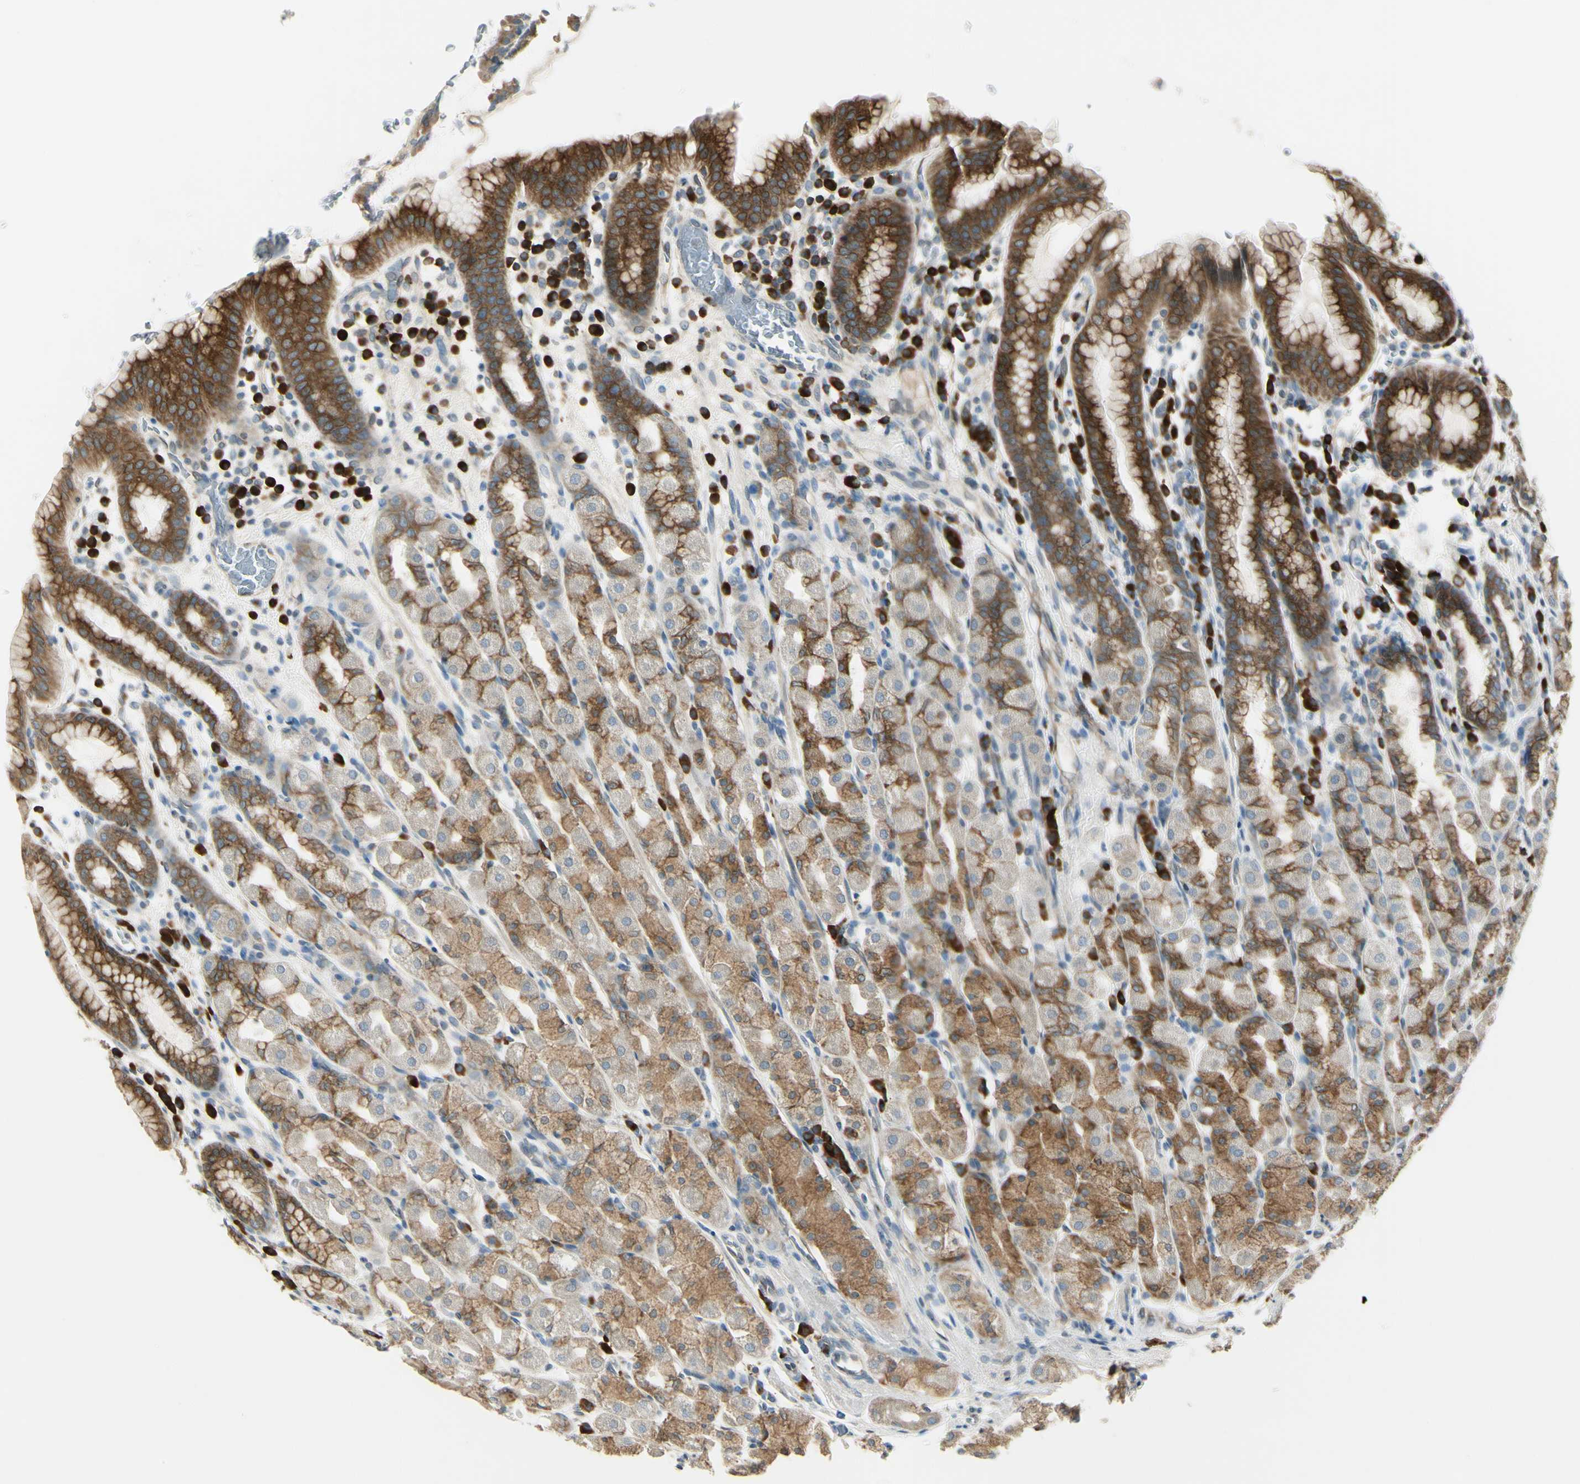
{"staining": {"intensity": "moderate", "quantity": ">75%", "location": "cytoplasmic/membranous"}, "tissue": "stomach", "cell_type": "Glandular cells", "image_type": "normal", "snomed": [{"axis": "morphology", "description": "Normal tissue, NOS"}, {"axis": "topography", "description": "Stomach, upper"}], "caption": "This micrograph displays immunohistochemistry (IHC) staining of normal stomach, with medium moderate cytoplasmic/membranous staining in approximately >75% of glandular cells.", "gene": "SELENOS", "patient": {"sex": "male", "age": 68}}